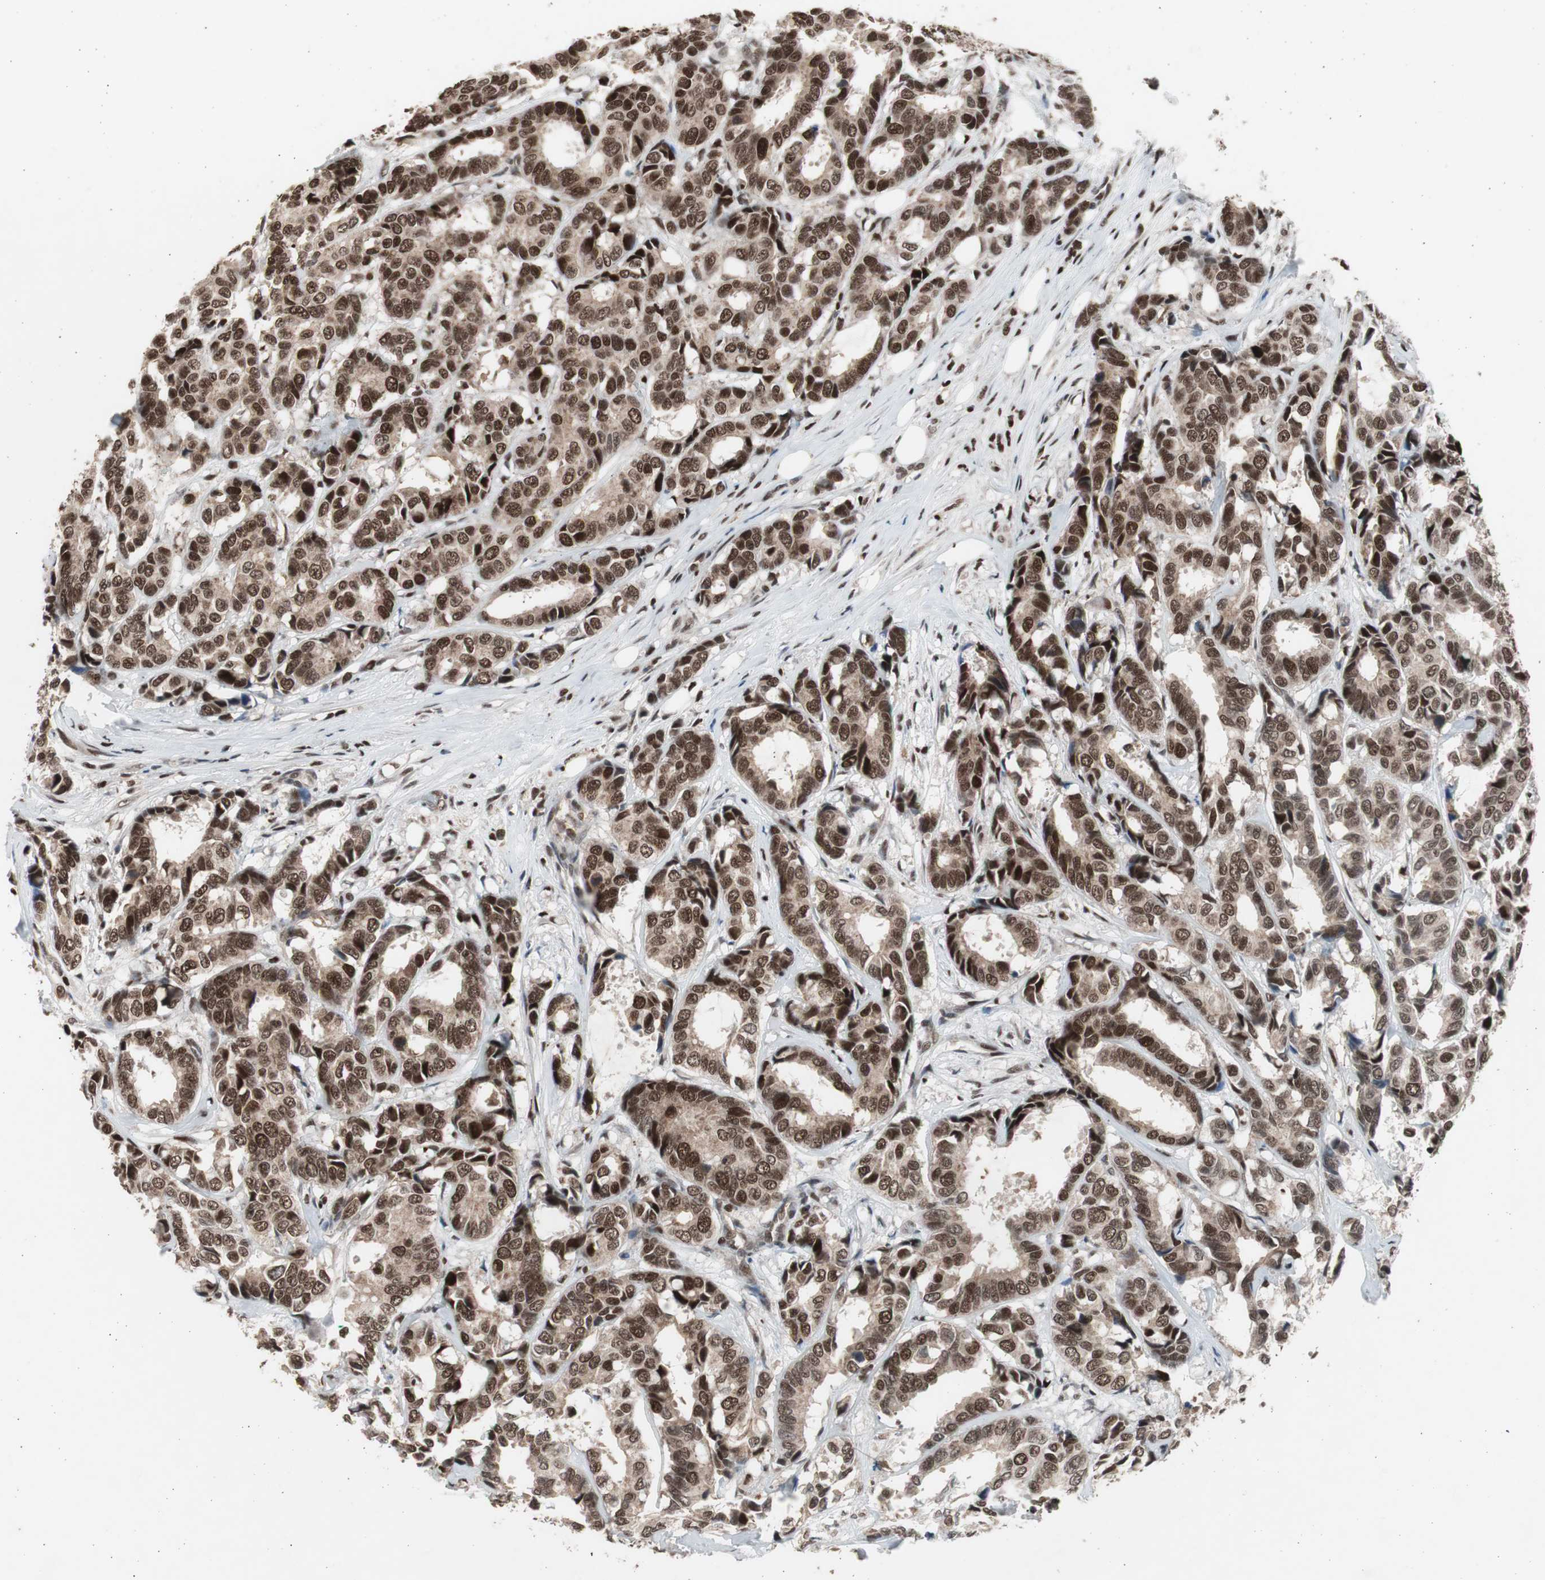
{"staining": {"intensity": "strong", "quantity": ">75%", "location": "nuclear"}, "tissue": "breast cancer", "cell_type": "Tumor cells", "image_type": "cancer", "snomed": [{"axis": "morphology", "description": "Duct carcinoma"}, {"axis": "topography", "description": "Breast"}], "caption": "Immunohistochemical staining of human breast invasive ductal carcinoma demonstrates strong nuclear protein positivity in about >75% of tumor cells. (Brightfield microscopy of DAB IHC at high magnification).", "gene": "RPA1", "patient": {"sex": "female", "age": 87}}